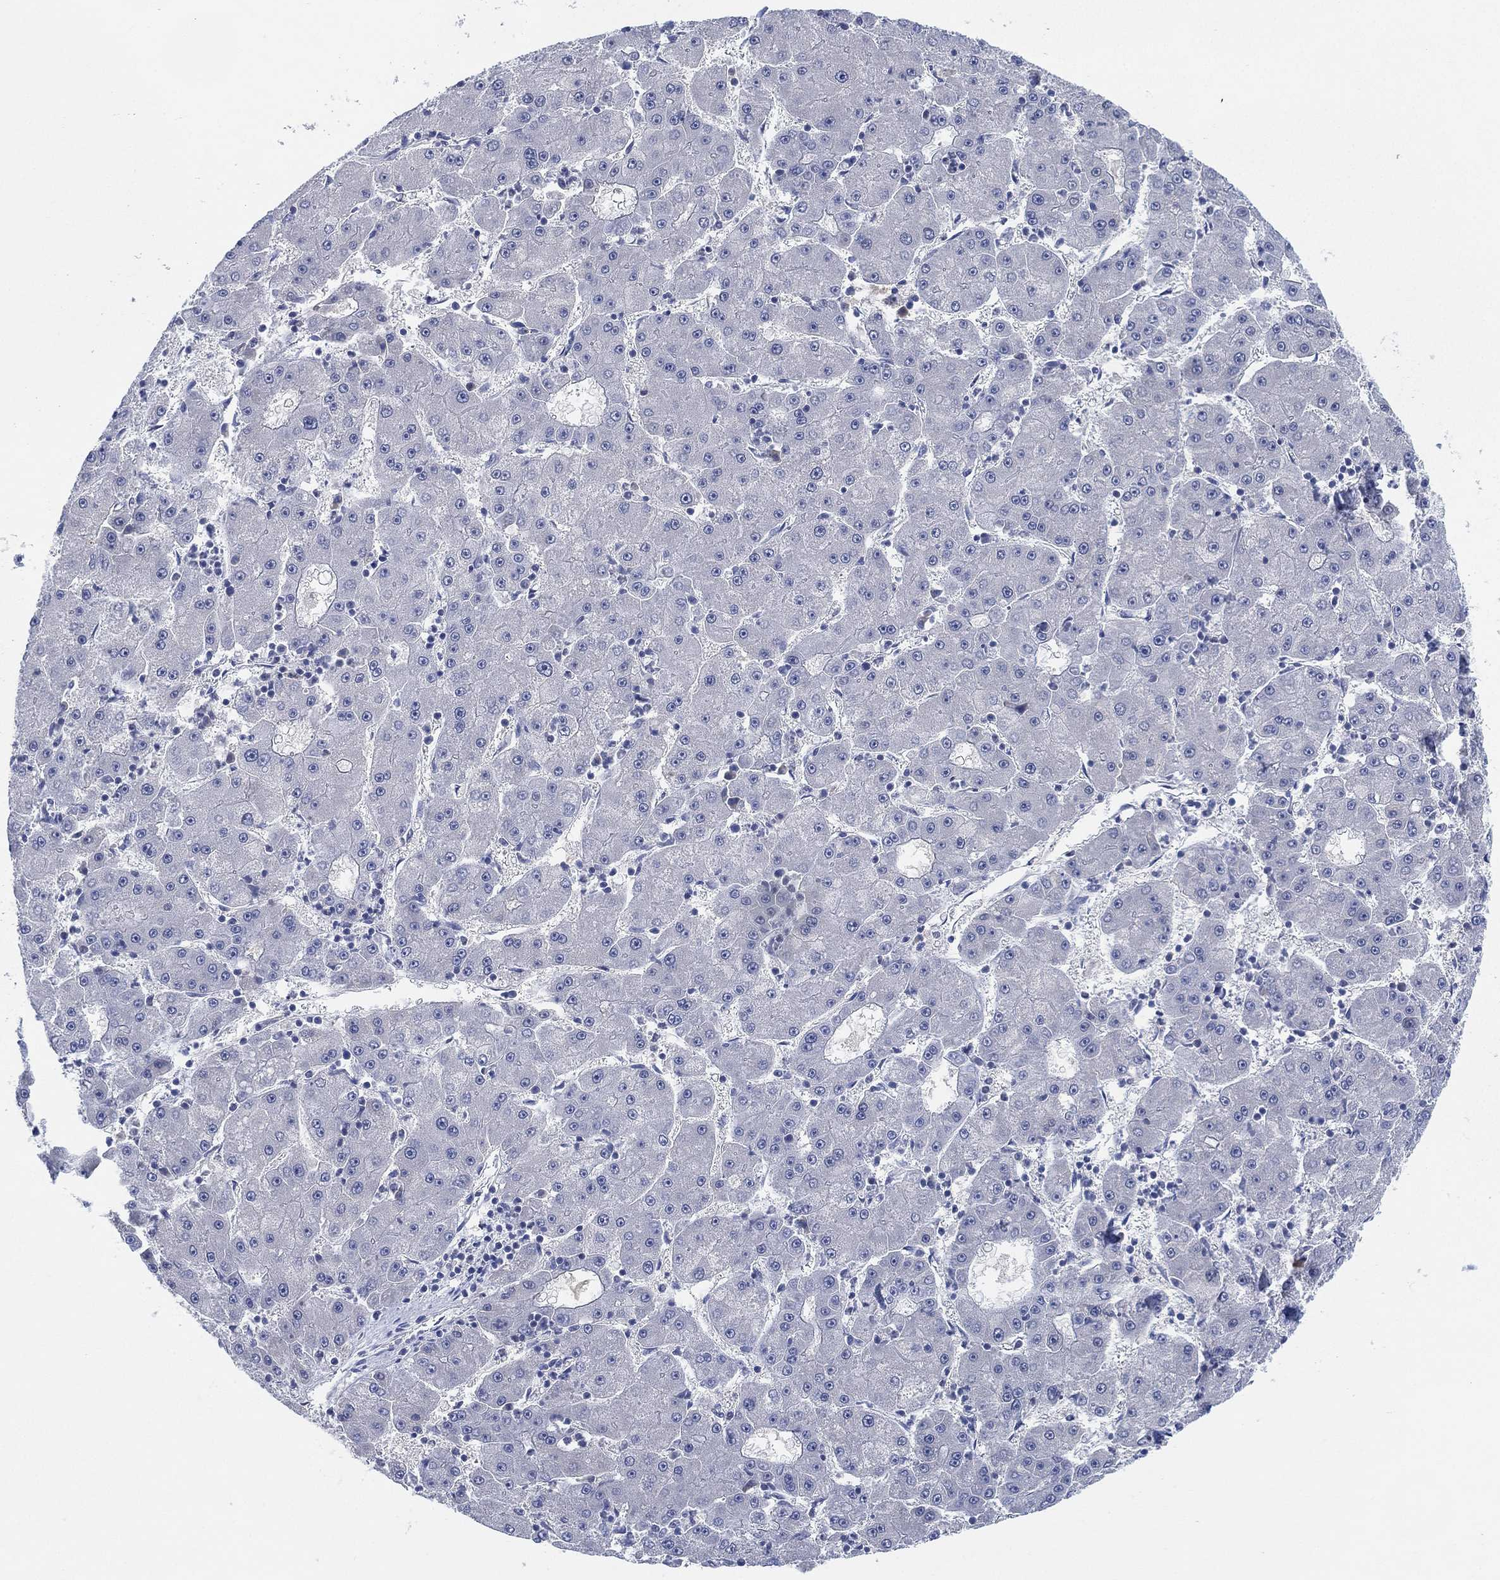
{"staining": {"intensity": "negative", "quantity": "none", "location": "none"}, "tissue": "liver cancer", "cell_type": "Tumor cells", "image_type": "cancer", "snomed": [{"axis": "morphology", "description": "Carcinoma, Hepatocellular, NOS"}, {"axis": "topography", "description": "Liver"}], "caption": "An image of human hepatocellular carcinoma (liver) is negative for staining in tumor cells.", "gene": "ADAD2", "patient": {"sex": "male", "age": 73}}